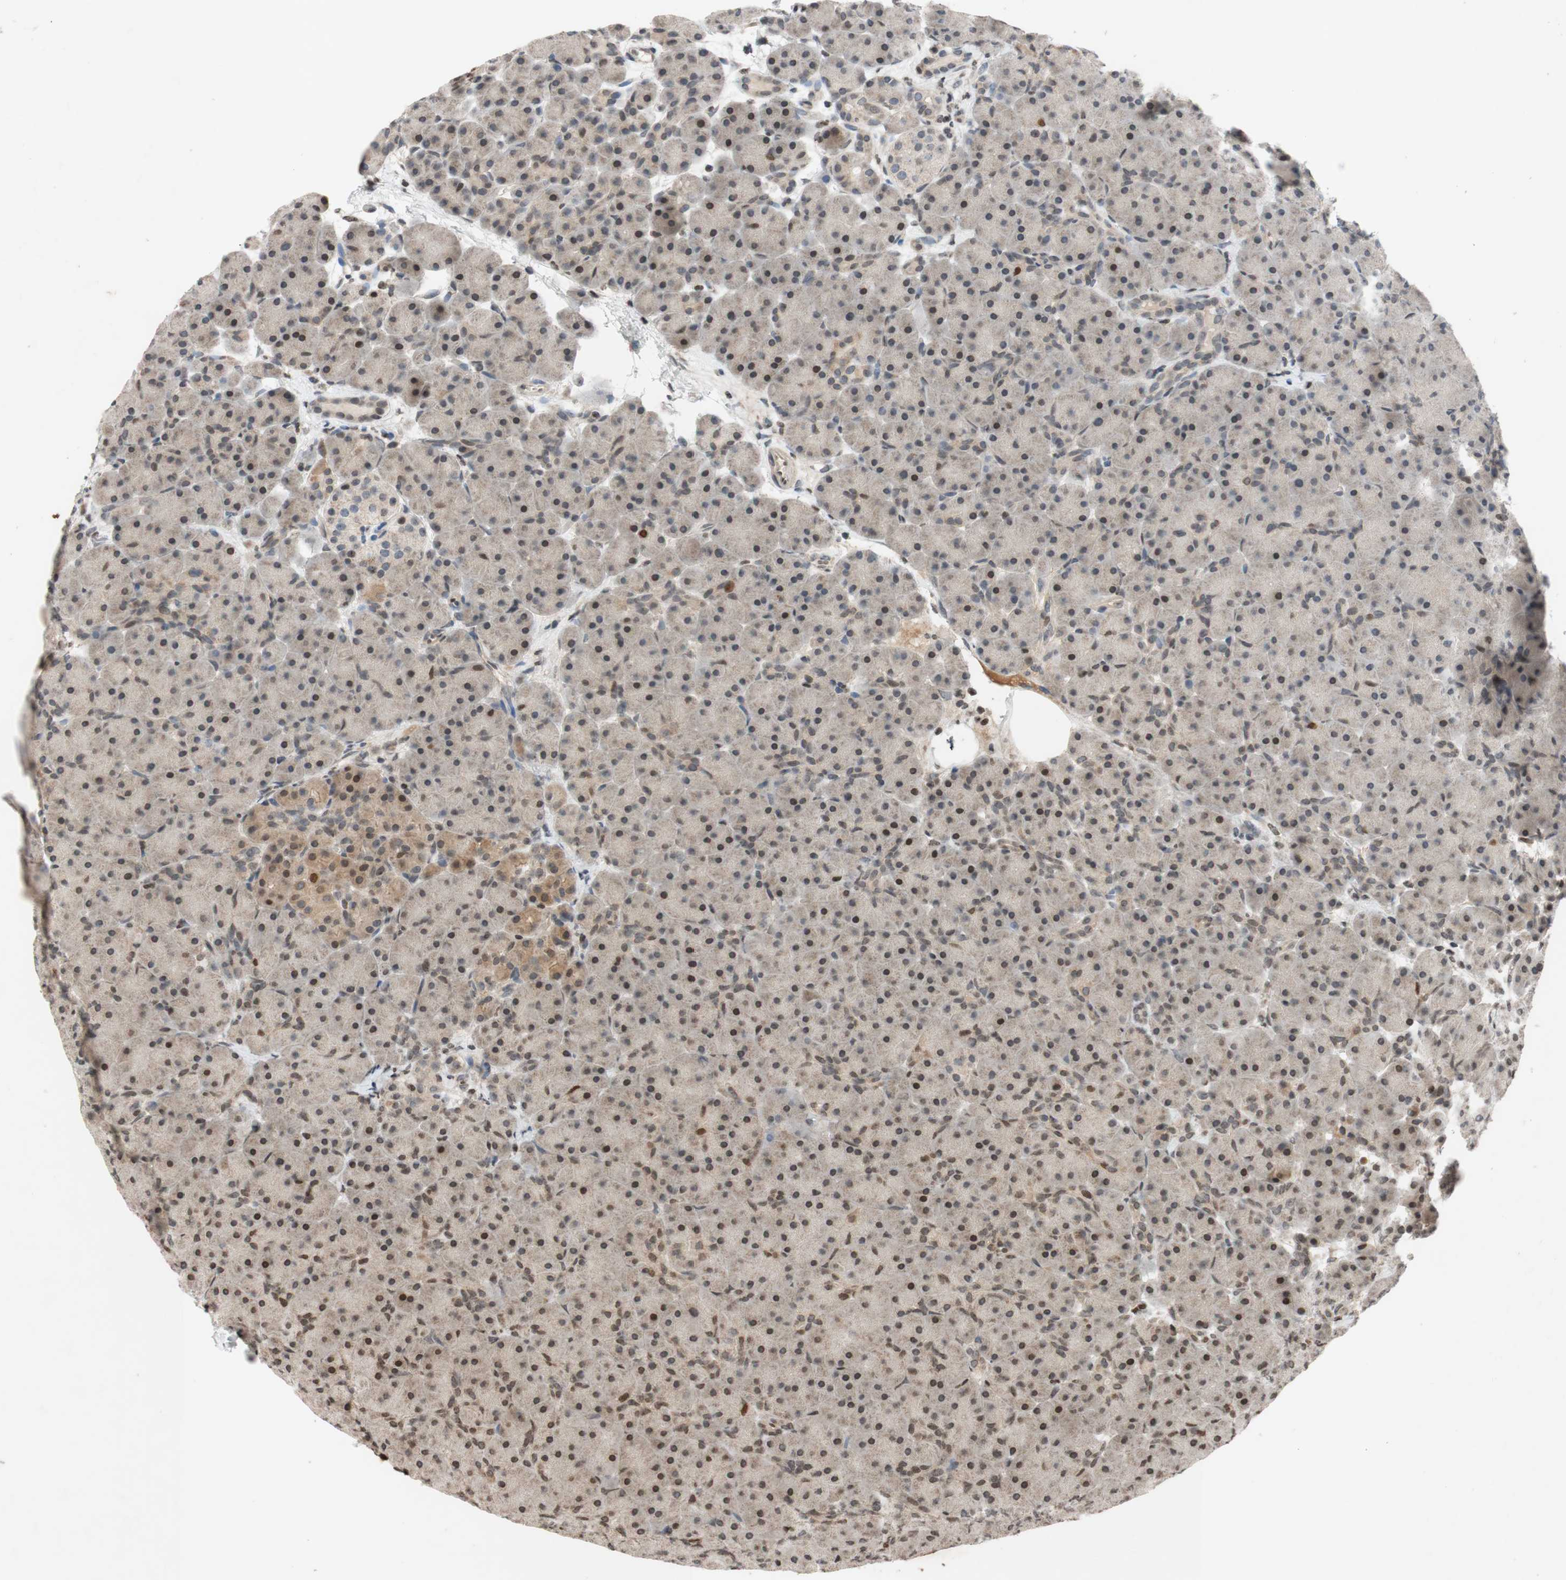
{"staining": {"intensity": "moderate", "quantity": "25%-75%", "location": "nuclear"}, "tissue": "pancreas", "cell_type": "Exocrine glandular cells", "image_type": "normal", "snomed": [{"axis": "morphology", "description": "Normal tissue, NOS"}, {"axis": "topography", "description": "Pancreas"}], "caption": "A photomicrograph of human pancreas stained for a protein displays moderate nuclear brown staining in exocrine glandular cells.", "gene": "MCM6", "patient": {"sex": "male", "age": 66}}